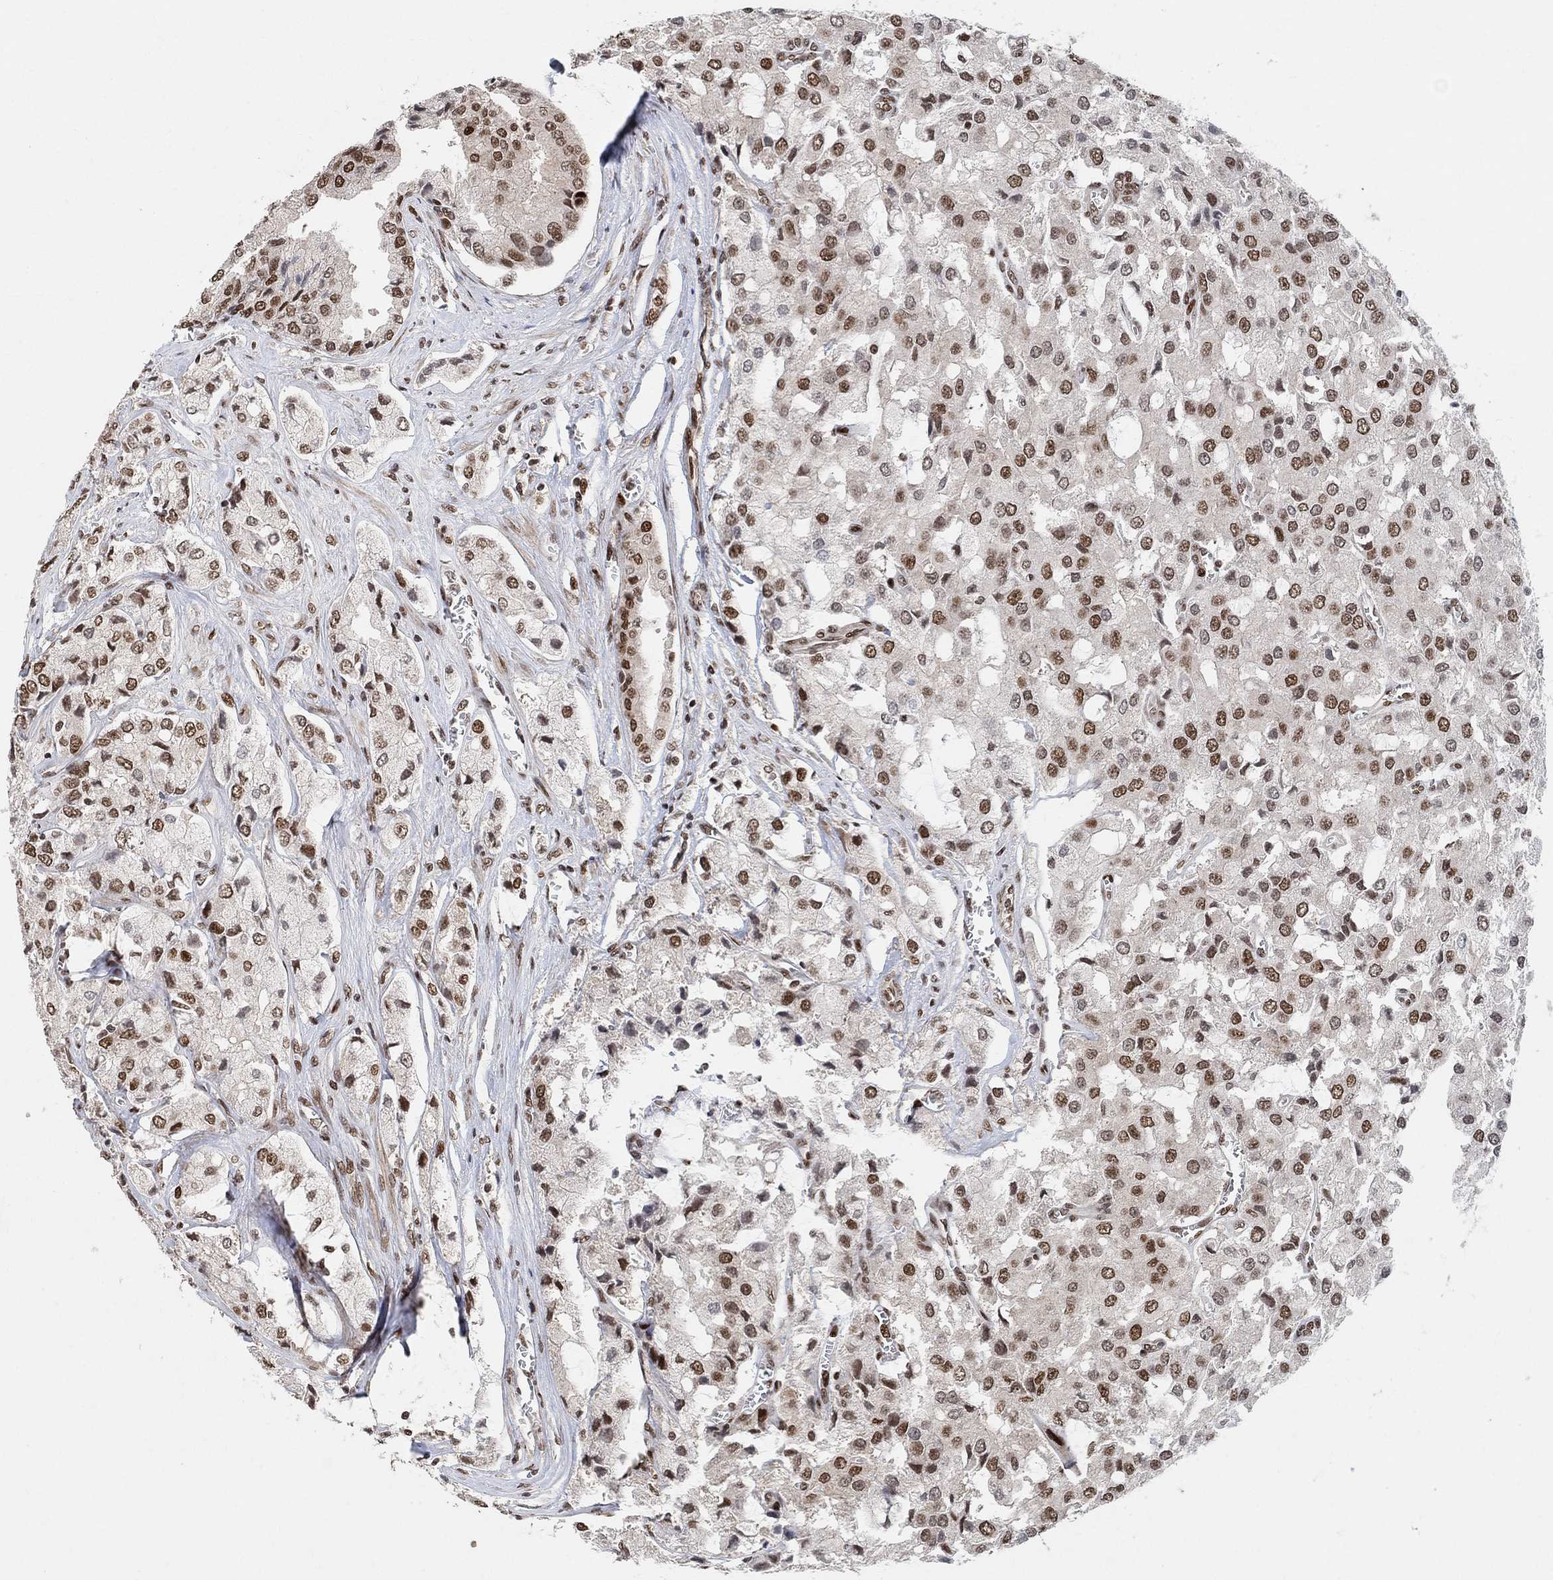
{"staining": {"intensity": "strong", "quantity": ">75%", "location": "nuclear"}, "tissue": "prostate cancer", "cell_type": "Tumor cells", "image_type": "cancer", "snomed": [{"axis": "morphology", "description": "Adenocarcinoma, NOS"}, {"axis": "topography", "description": "Prostate and seminal vesicle, NOS"}, {"axis": "topography", "description": "Prostate"}], "caption": "This is an image of immunohistochemistry staining of prostate adenocarcinoma, which shows strong staining in the nuclear of tumor cells.", "gene": "E4F1", "patient": {"sex": "male", "age": 67}}